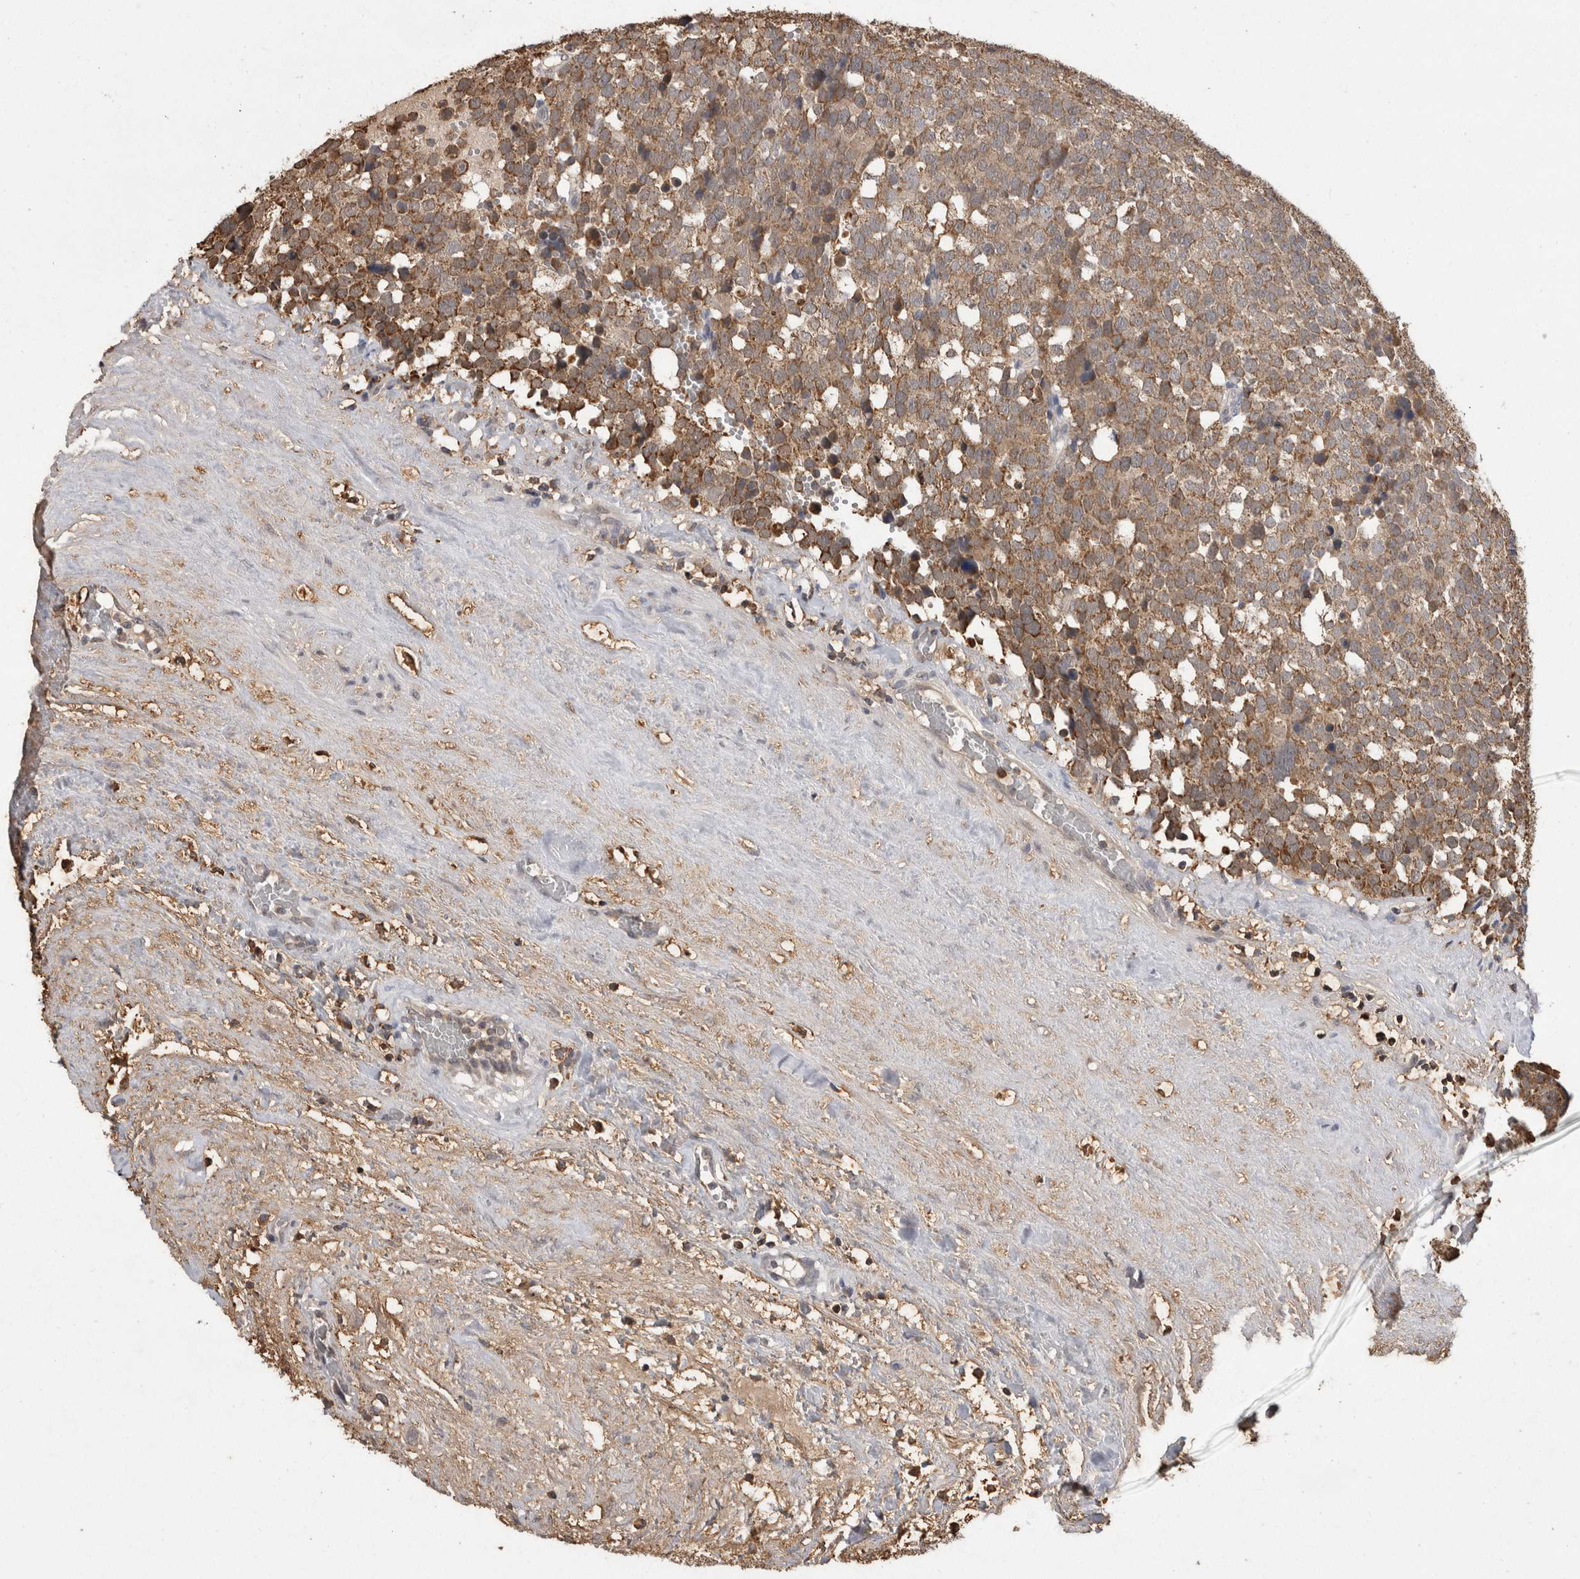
{"staining": {"intensity": "moderate", "quantity": ">75%", "location": "cytoplasmic/membranous"}, "tissue": "testis cancer", "cell_type": "Tumor cells", "image_type": "cancer", "snomed": [{"axis": "morphology", "description": "Seminoma, NOS"}, {"axis": "topography", "description": "Testis"}], "caption": "Immunohistochemical staining of testis cancer demonstrates medium levels of moderate cytoplasmic/membranous protein positivity in about >75% of tumor cells. (Brightfield microscopy of DAB IHC at high magnification).", "gene": "PREP", "patient": {"sex": "male", "age": 71}}